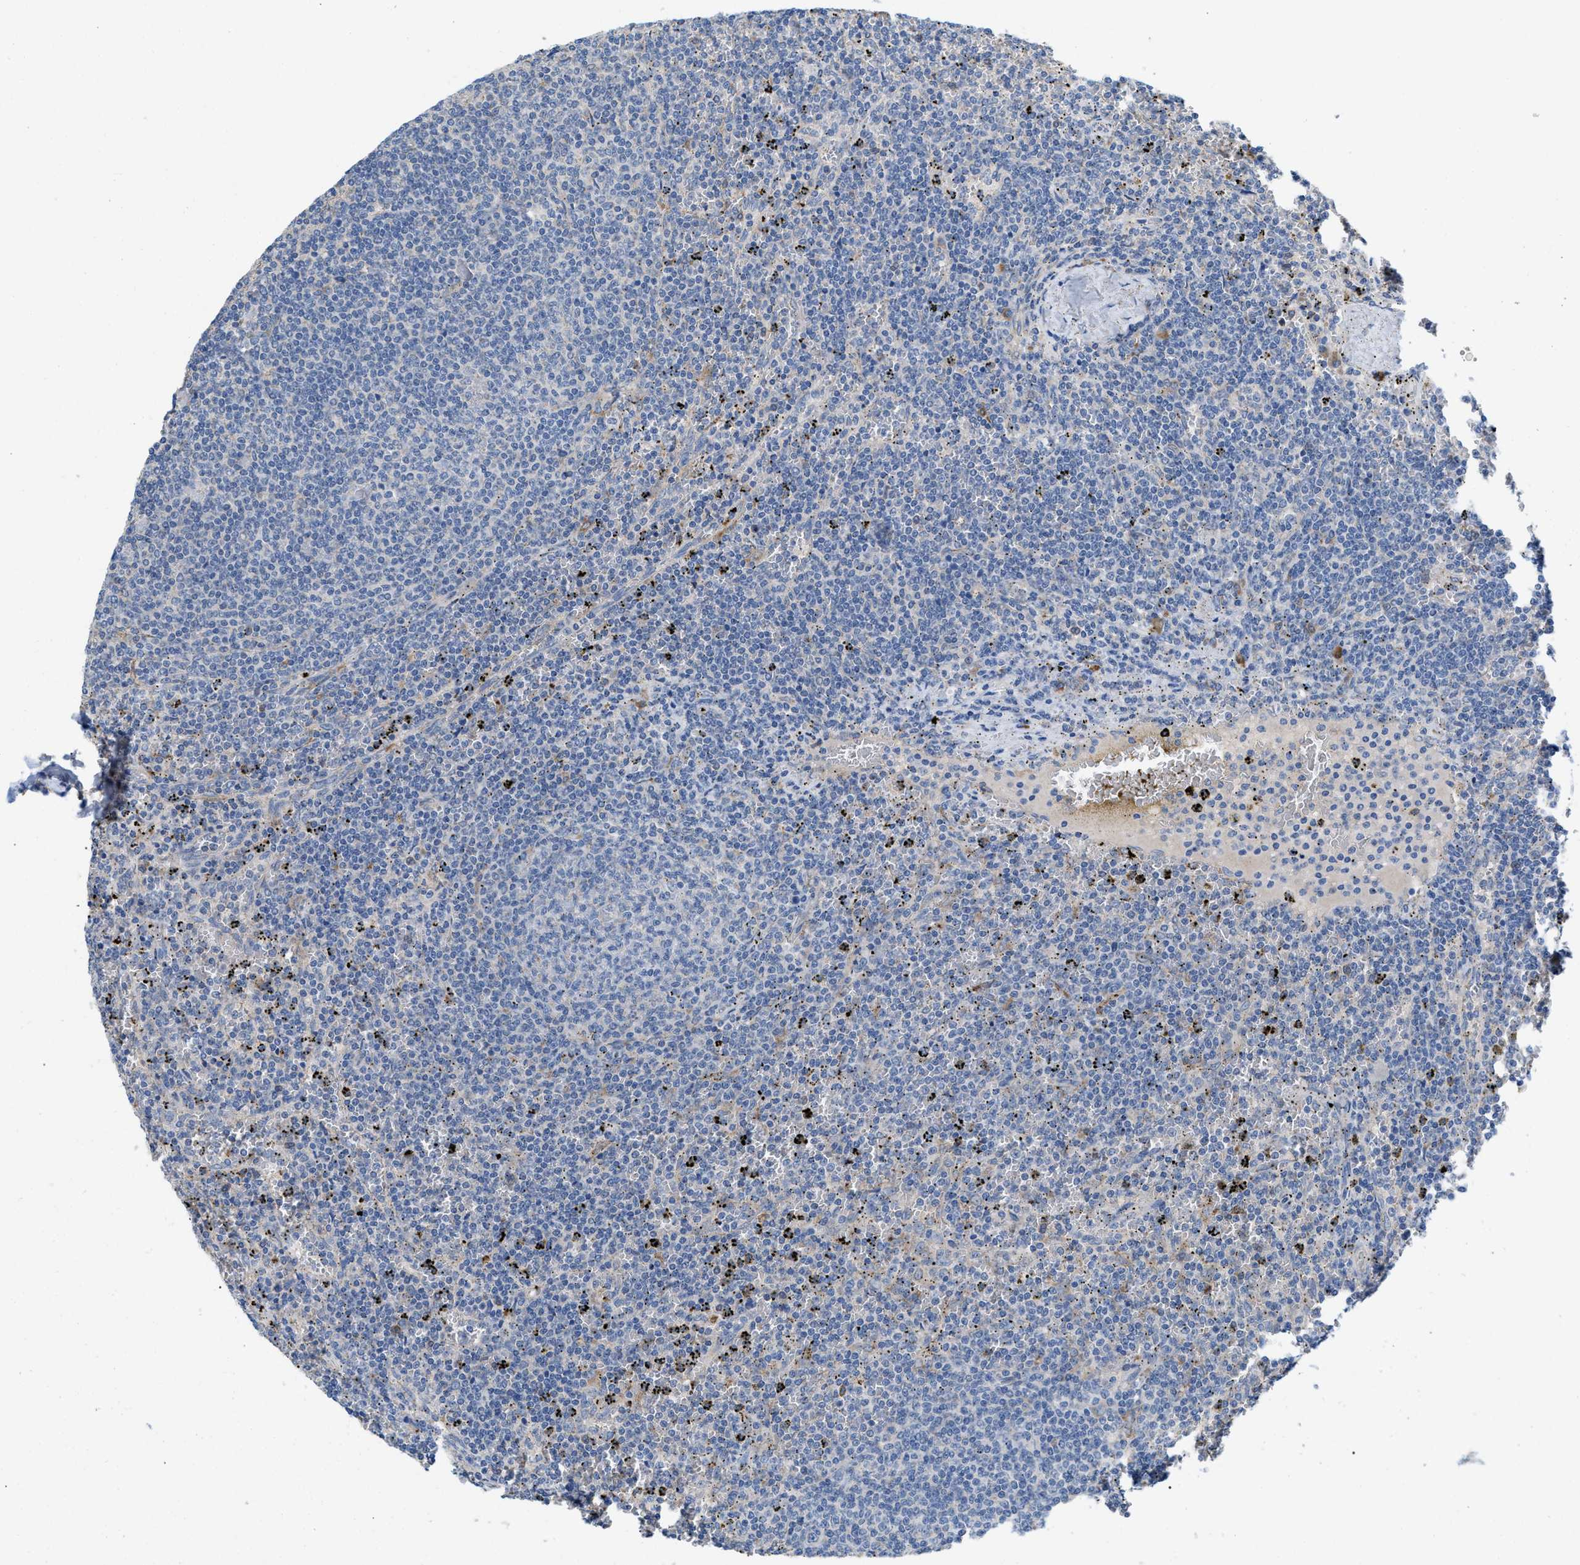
{"staining": {"intensity": "negative", "quantity": "none", "location": "none"}, "tissue": "lymphoma", "cell_type": "Tumor cells", "image_type": "cancer", "snomed": [{"axis": "morphology", "description": "Malignant lymphoma, non-Hodgkin's type, Low grade"}, {"axis": "topography", "description": "Spleen"}], "caption": "There is no significant staining in tumor cells of lymphoma.", "gene": "DYNC2I1", "patient": {"sex": "female", "age": 50}}